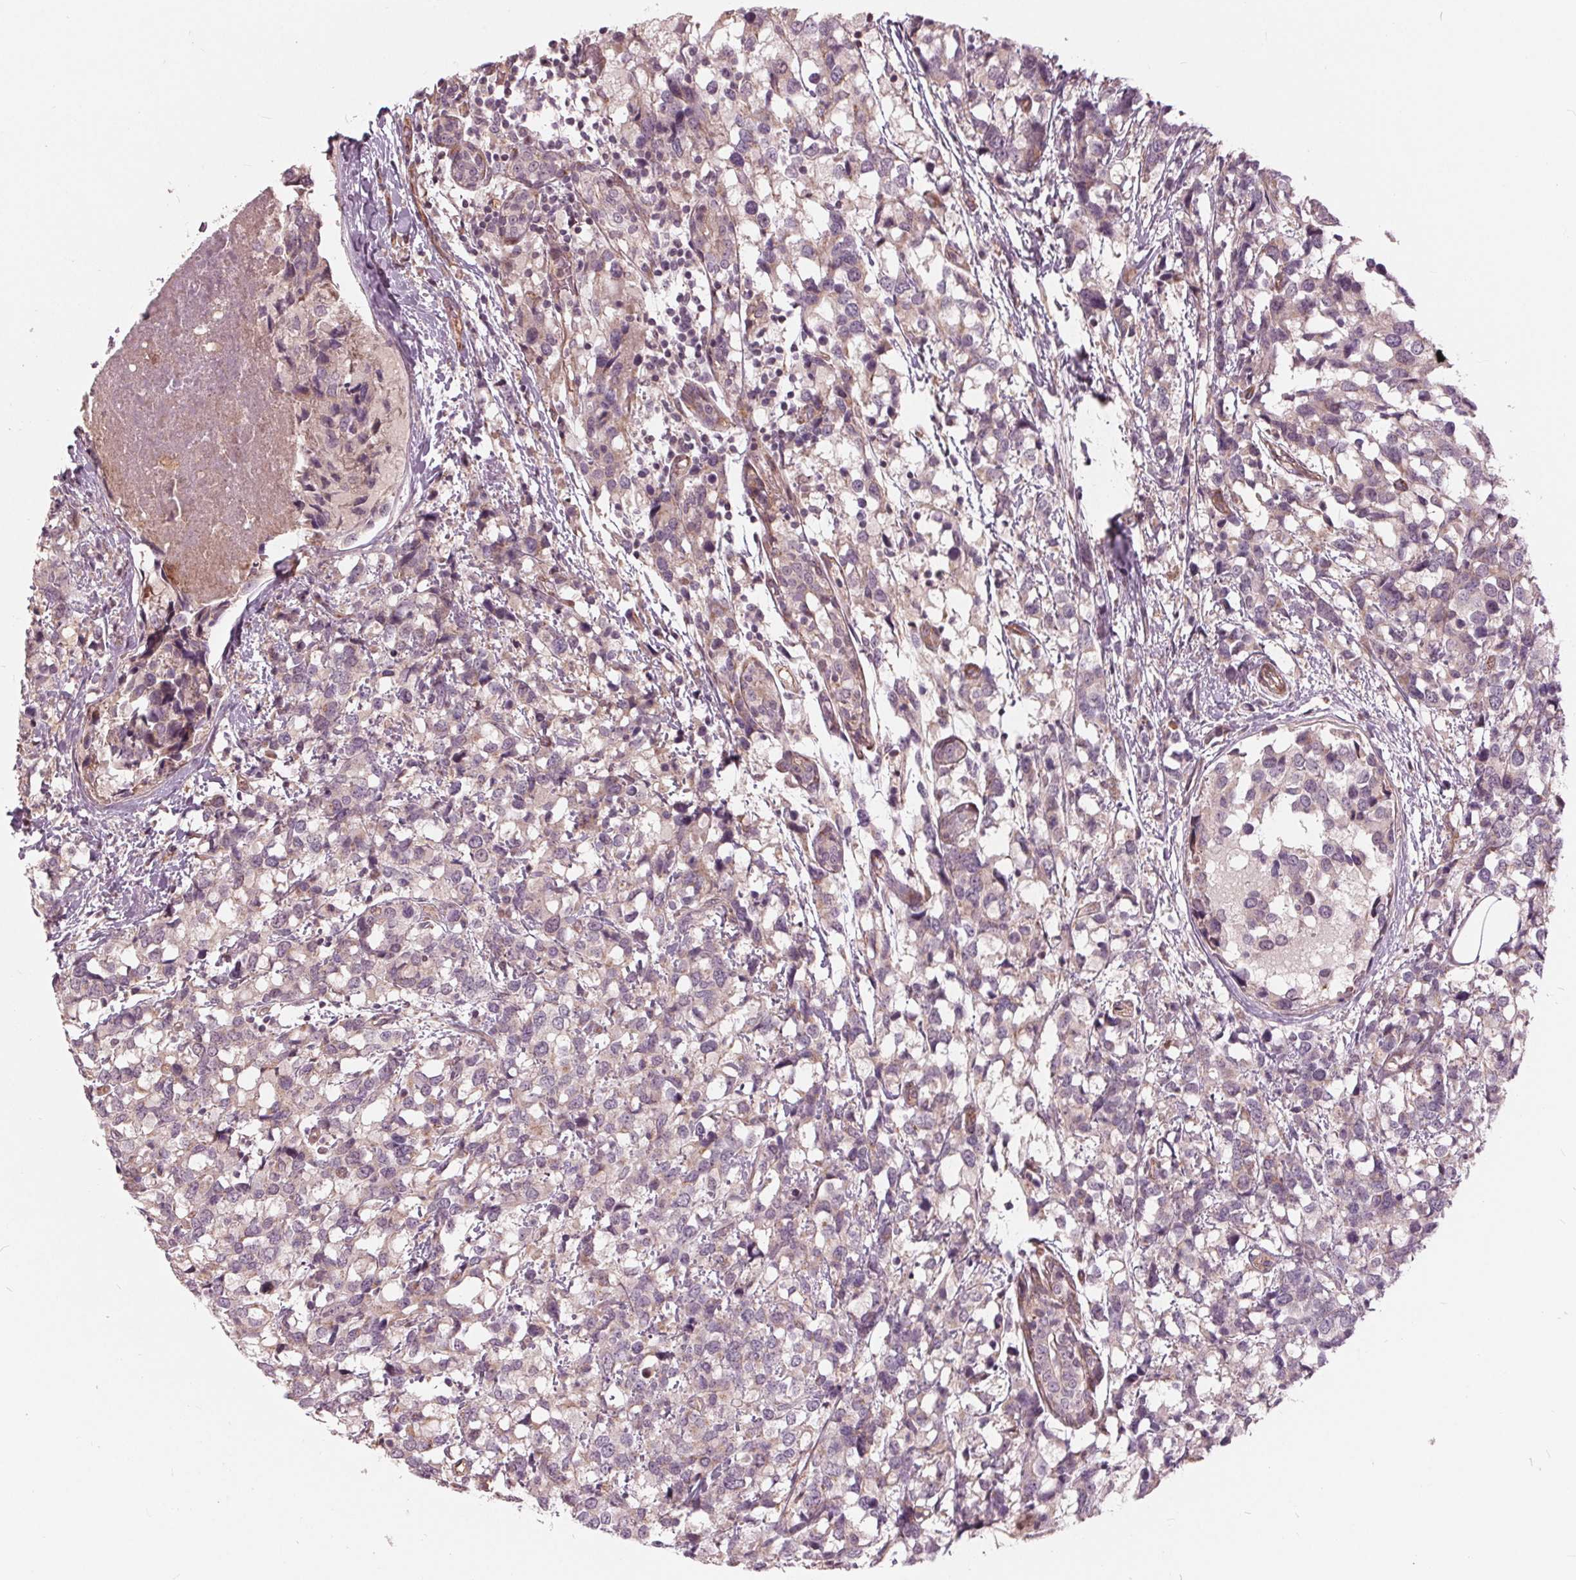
{"staining": {"intensity": "negative", "quantity": "none", "location": "none"}, "tissue": "breast cancer", "cell_type": "Tumor cells", "image_type": "cancer", "snomed": [{"axis": "morphology", "description": "Lobular carcinoma"}, {"axis": "topography", "description": "Breast"}], "caption": "Immunohistochemistry of human breast cancer (lobular carcinoma) exhibits no staining in tumor cells.", "gene": "TXNIP", "patient": {"sex": "female", "age": 59}}